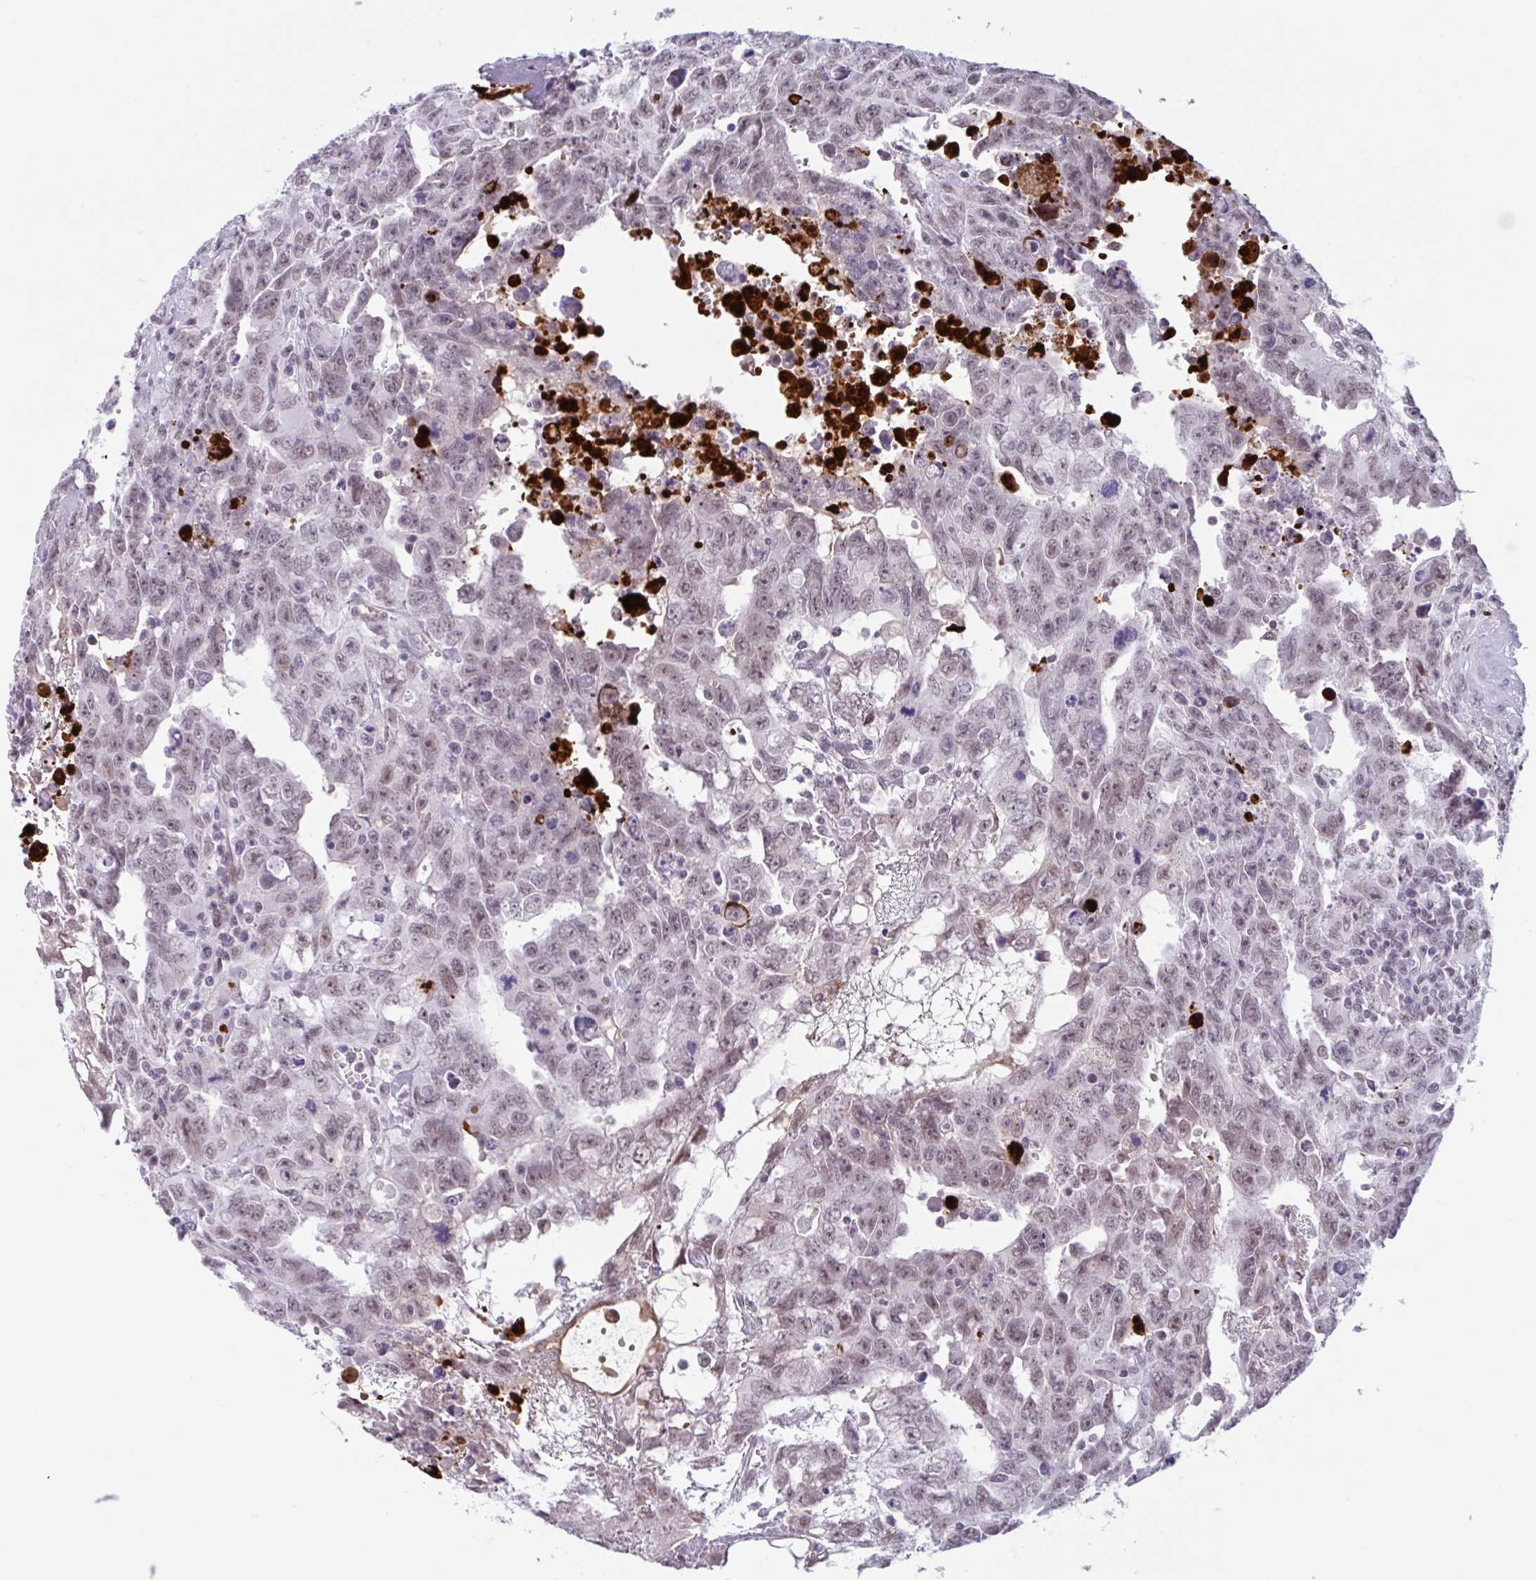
{"staining": {"intensity": "moderate", "quantity": "25%-75%", "location": "nuclear"}, "tissue": "testis cancer", "cell_type": "Tumor cells", "image_type": "cancer", "snomed": [{"axis": "morphology", "description": "Carcinoma, Embryonal, NOS"}, {"axis": "topography", "description": "Testis"}], "caption": "Approximately 25%-75% of tumor cells in testis embryonal carcinoma show moderate nuclear protein positivity as visualized by brown immunohistochemical staining.", "gene": "PLG", "patient": {"sex": "male", "age": 24}}